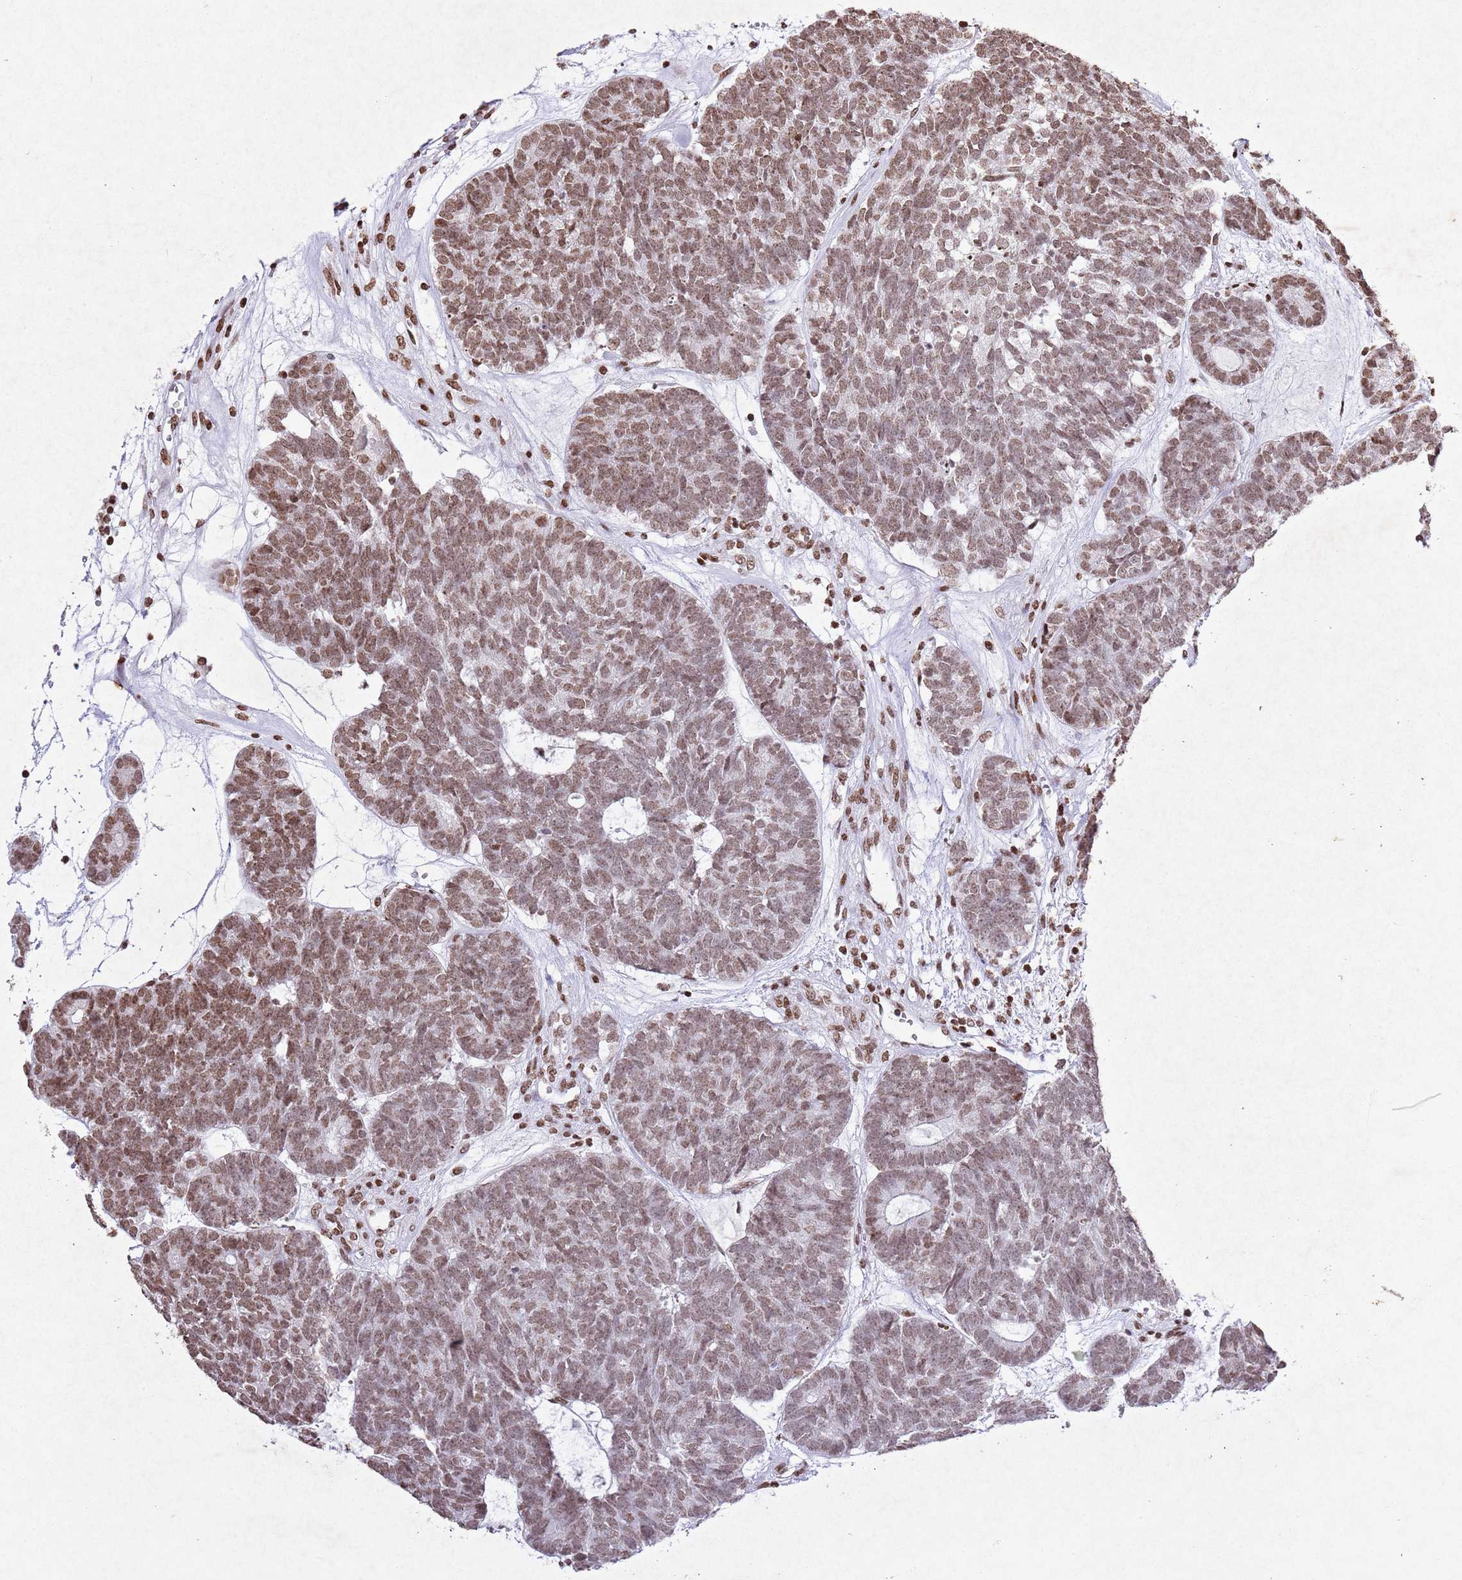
{"staining": {"intensity": "moderate", "quantity": ">75%", "location": "nuclear"}, "tissue": "head and neck cancer", "cell_type": "Tumor cells", "image_type": "cancer", "snomed": [{"axis": "morphology", "description": "Adenocarcinoma, NOS"}, {"axis": "topography", "description": "Head-Neck"}], "caption": "A brown stain shows moderate nuclear expression of a protein in head and neck cancer tumor cells. The staining was performed using DAB, with brown indicating positive protein expression. Nuclei are stained blue with hematoxylin.", "gene": "BMAL1", "patient": {"sex": "female", "age": 81}}